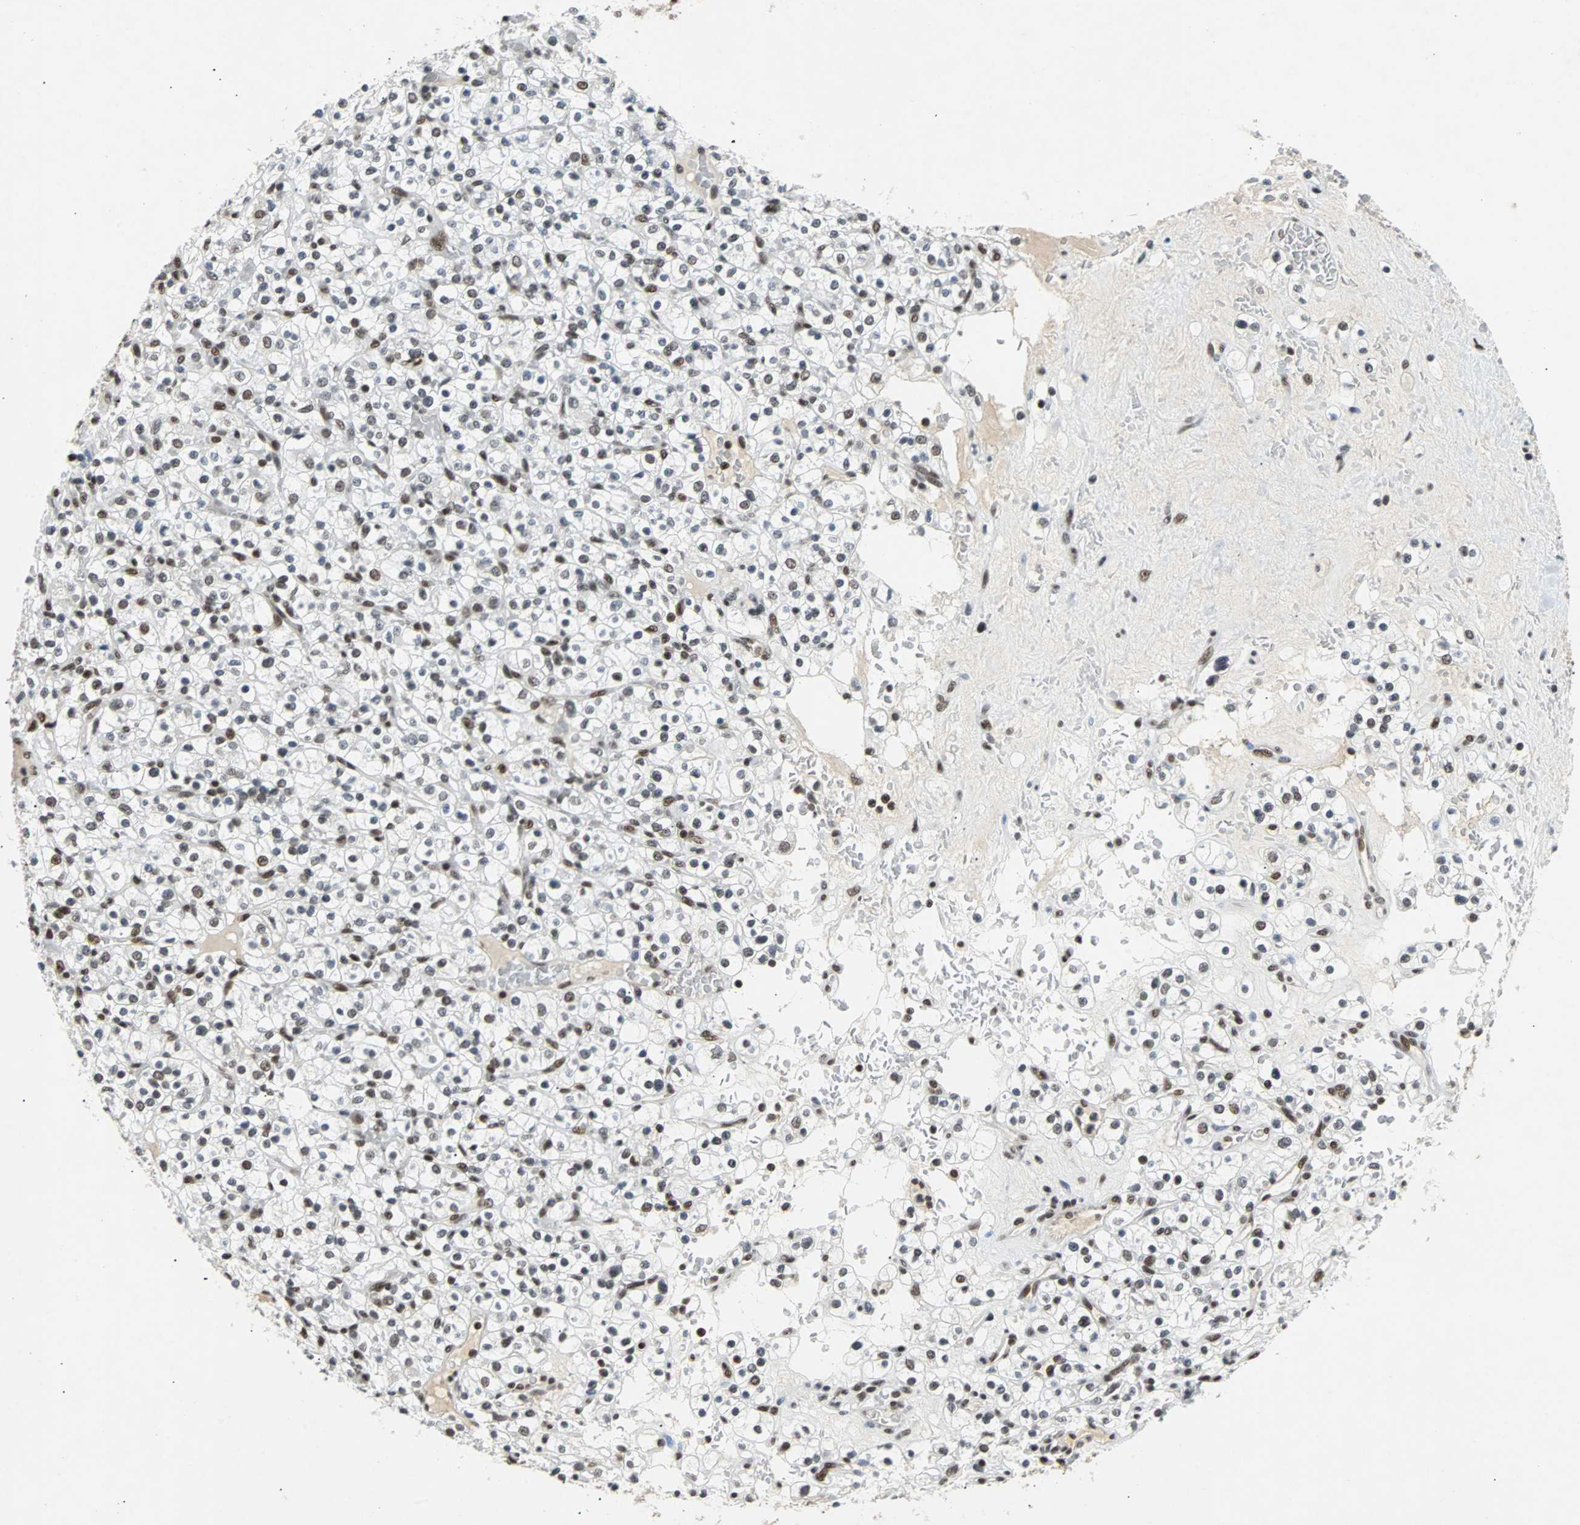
{"staining": {"intensity": "moderate", "quantity": ">75%", "location": "nuclear"}, "tissue": "renal cancer", "cell_type": "Tumor cells", "image_type": "cancer", "snomed": [{"axis": "morphology", "description": "Normal tissue, NOS"}, {"axis": "morphology", "description": "Adenocarcinoma, NOS"}, {"axis": "topography", "description": "Kidney"}], "caption": "Tumor cells show medium levels of moderate nuclear positivity in about >75% of cells in human renal cancer.", "gene": "GATAD2A", "patient": {"sex": "female", "age": 72}}